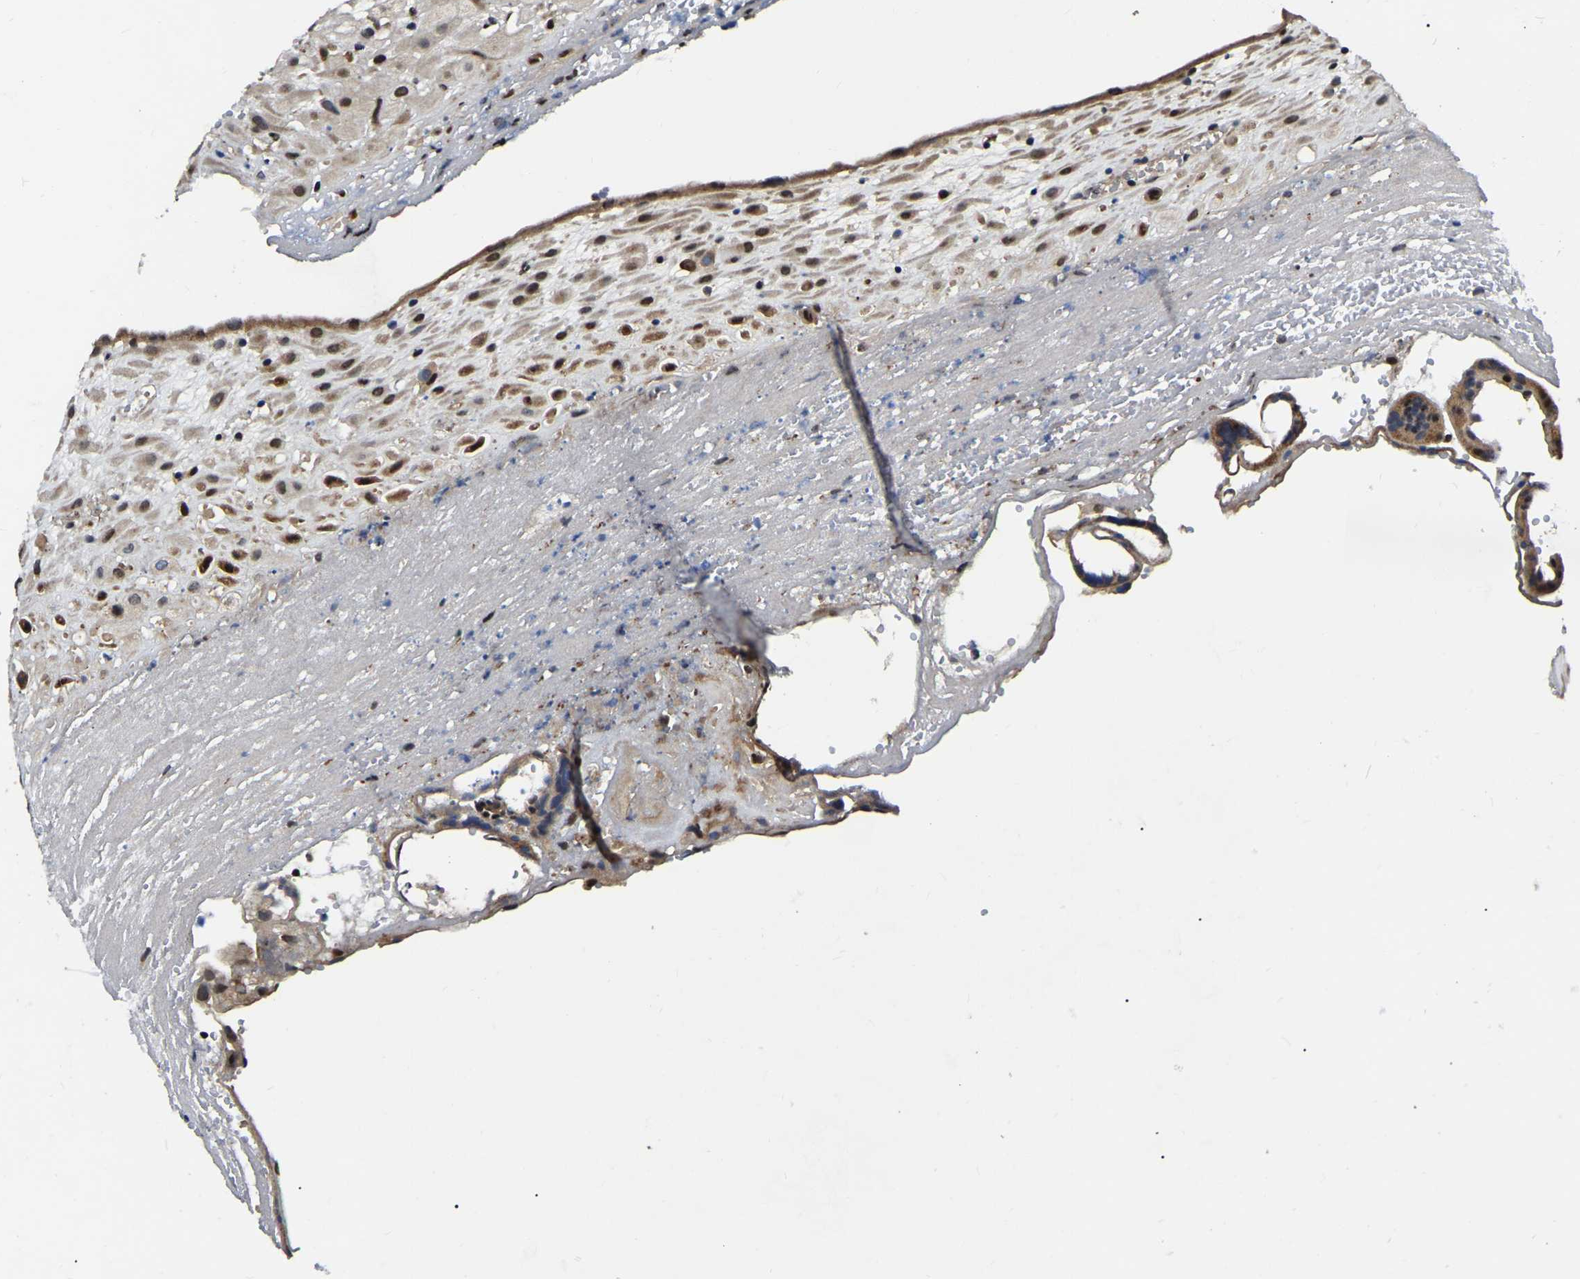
{"staining": {"intensity": "moderate", "quantity": ">75%", "location": "nuclear"}, "tissue": "placenta", "cell_type": "Decidual cells", "image_type": "normal", "snomed": [{"axis": "morphology", "description": "Normal tissue, NOS"}, {"axis": "topography", "description": "Placenta"}], "caption": "This histopathology image reveals immunohistochemistry staining of benign human placenta, with medium moderate nuclear staining in approximately >75% of decidual cells.", "gene": "TRIM35", "patient": {"sex": "female", "age": 18}}